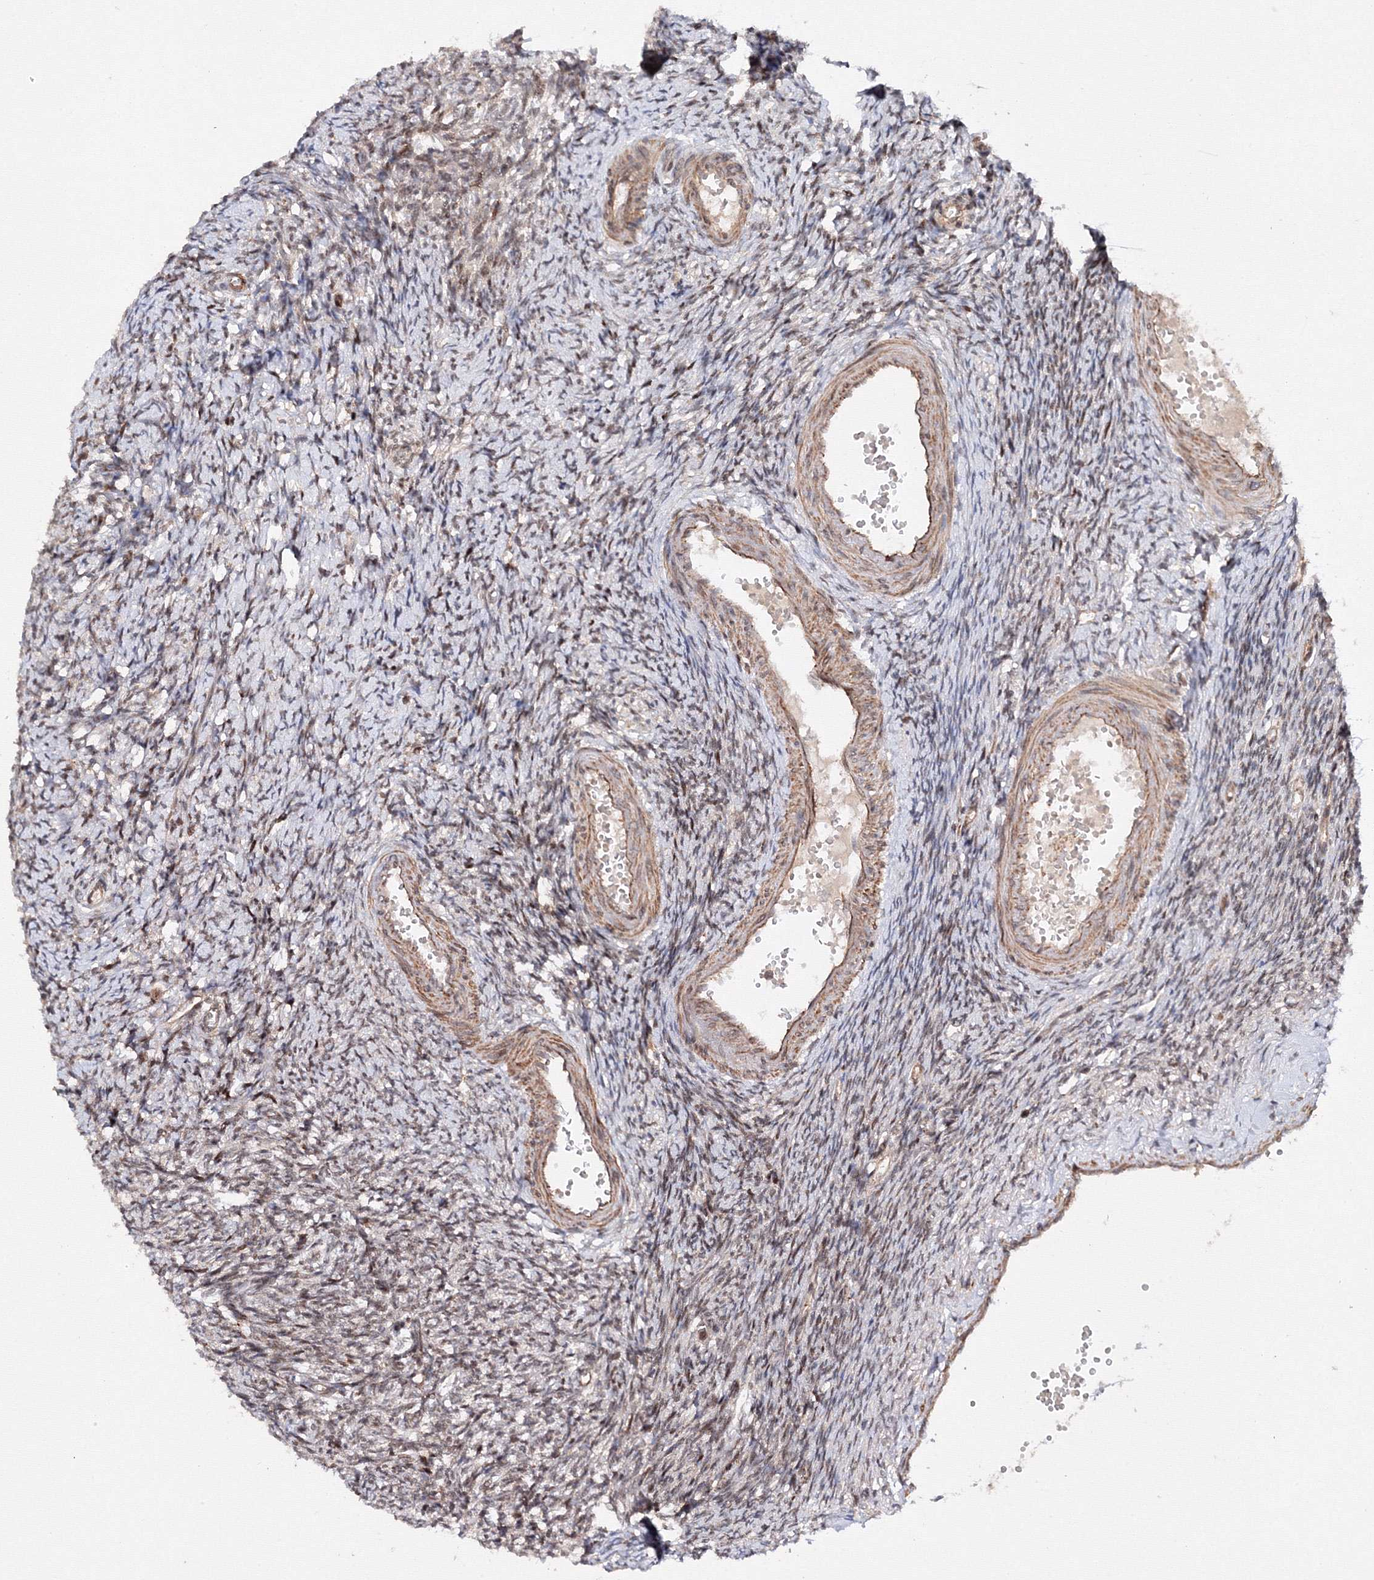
{"staining": {"intensity": "moderate", "quantity": ">75%", "location": "cytoplasmic/membranous"}, "tissue": "ovary", "cell_type": "Follicle cells", "image_type": "normal", "snomed": [{"axis": "morphology", "description": "Normal tissue, NOS"}, {"axis": "morphology", "description": "Cyst, NOS"}, {"axis": "topography", "description": "Ovary"}], "caption": "A medium amount of moderate cytoplasmic/membranous staining is identified in approximately >75% of follicle cells in normal ovary. (Brightfield microscopy of DAB IHC at high magnification).", "gene": "DCTD", "patient": {"sex": "female", "age": 33}}